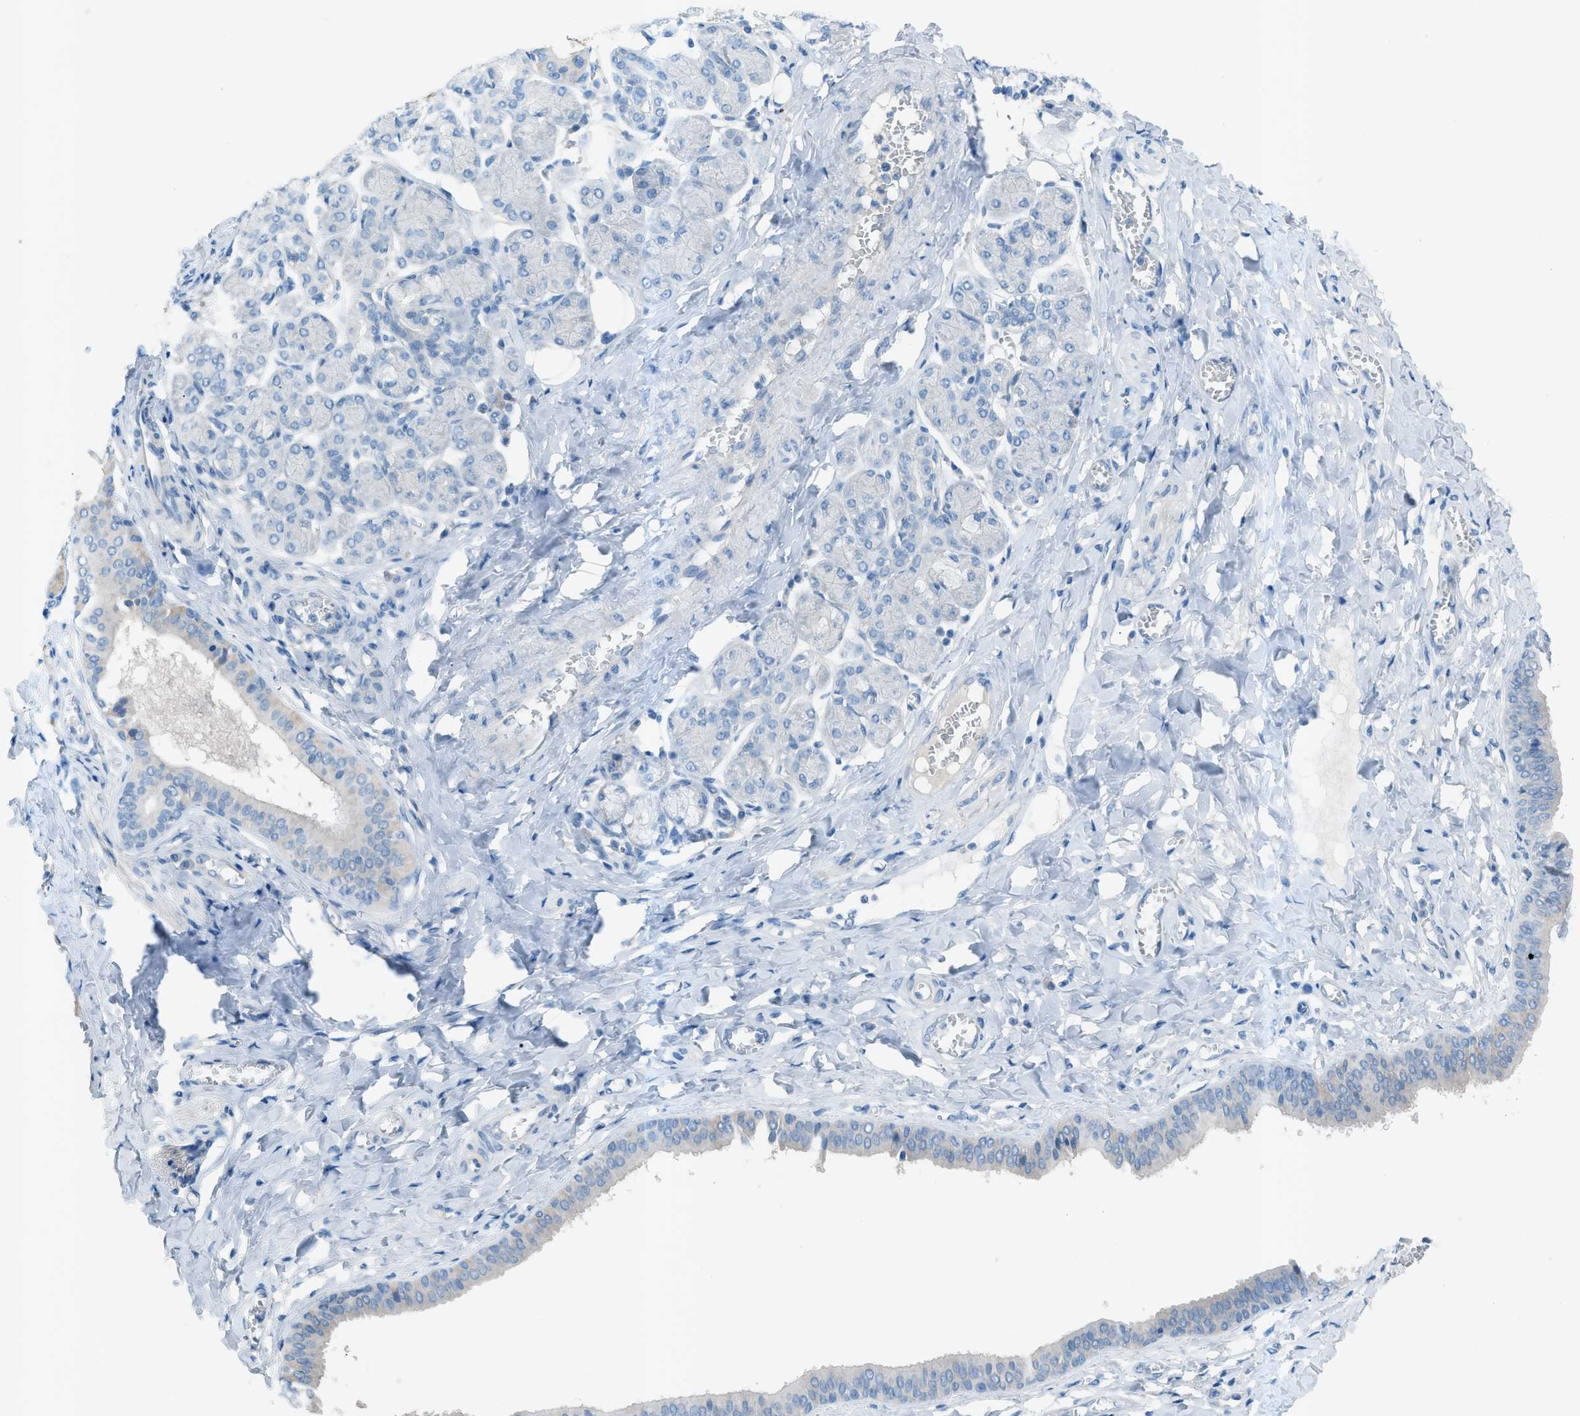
{"staining": {"intensity": "weak", "quantity": "<25%", "location": "cytoplasmic/membranous"}, "tissue": "salivary gland", "cell_type": "Glandular cells", "image_type": "normal", "snomed": [{"axis": "morphology", "description": "Normal tissue, NOS"}, {"axis": "morphology", "description": "Inflammation, NOS"}, {"axis": "topography", "description": "Lymph node"}, {"axis": "topography", "description": "Salivary gland"}], "caption": "A high-resolution image shows immunohistochemistry (IHC) staining of unremarkable salivary gland, which reveals no significant expression in glandular cells.", "gene": "C5AR2", "patient": {"sex": "male", "age": 3}}